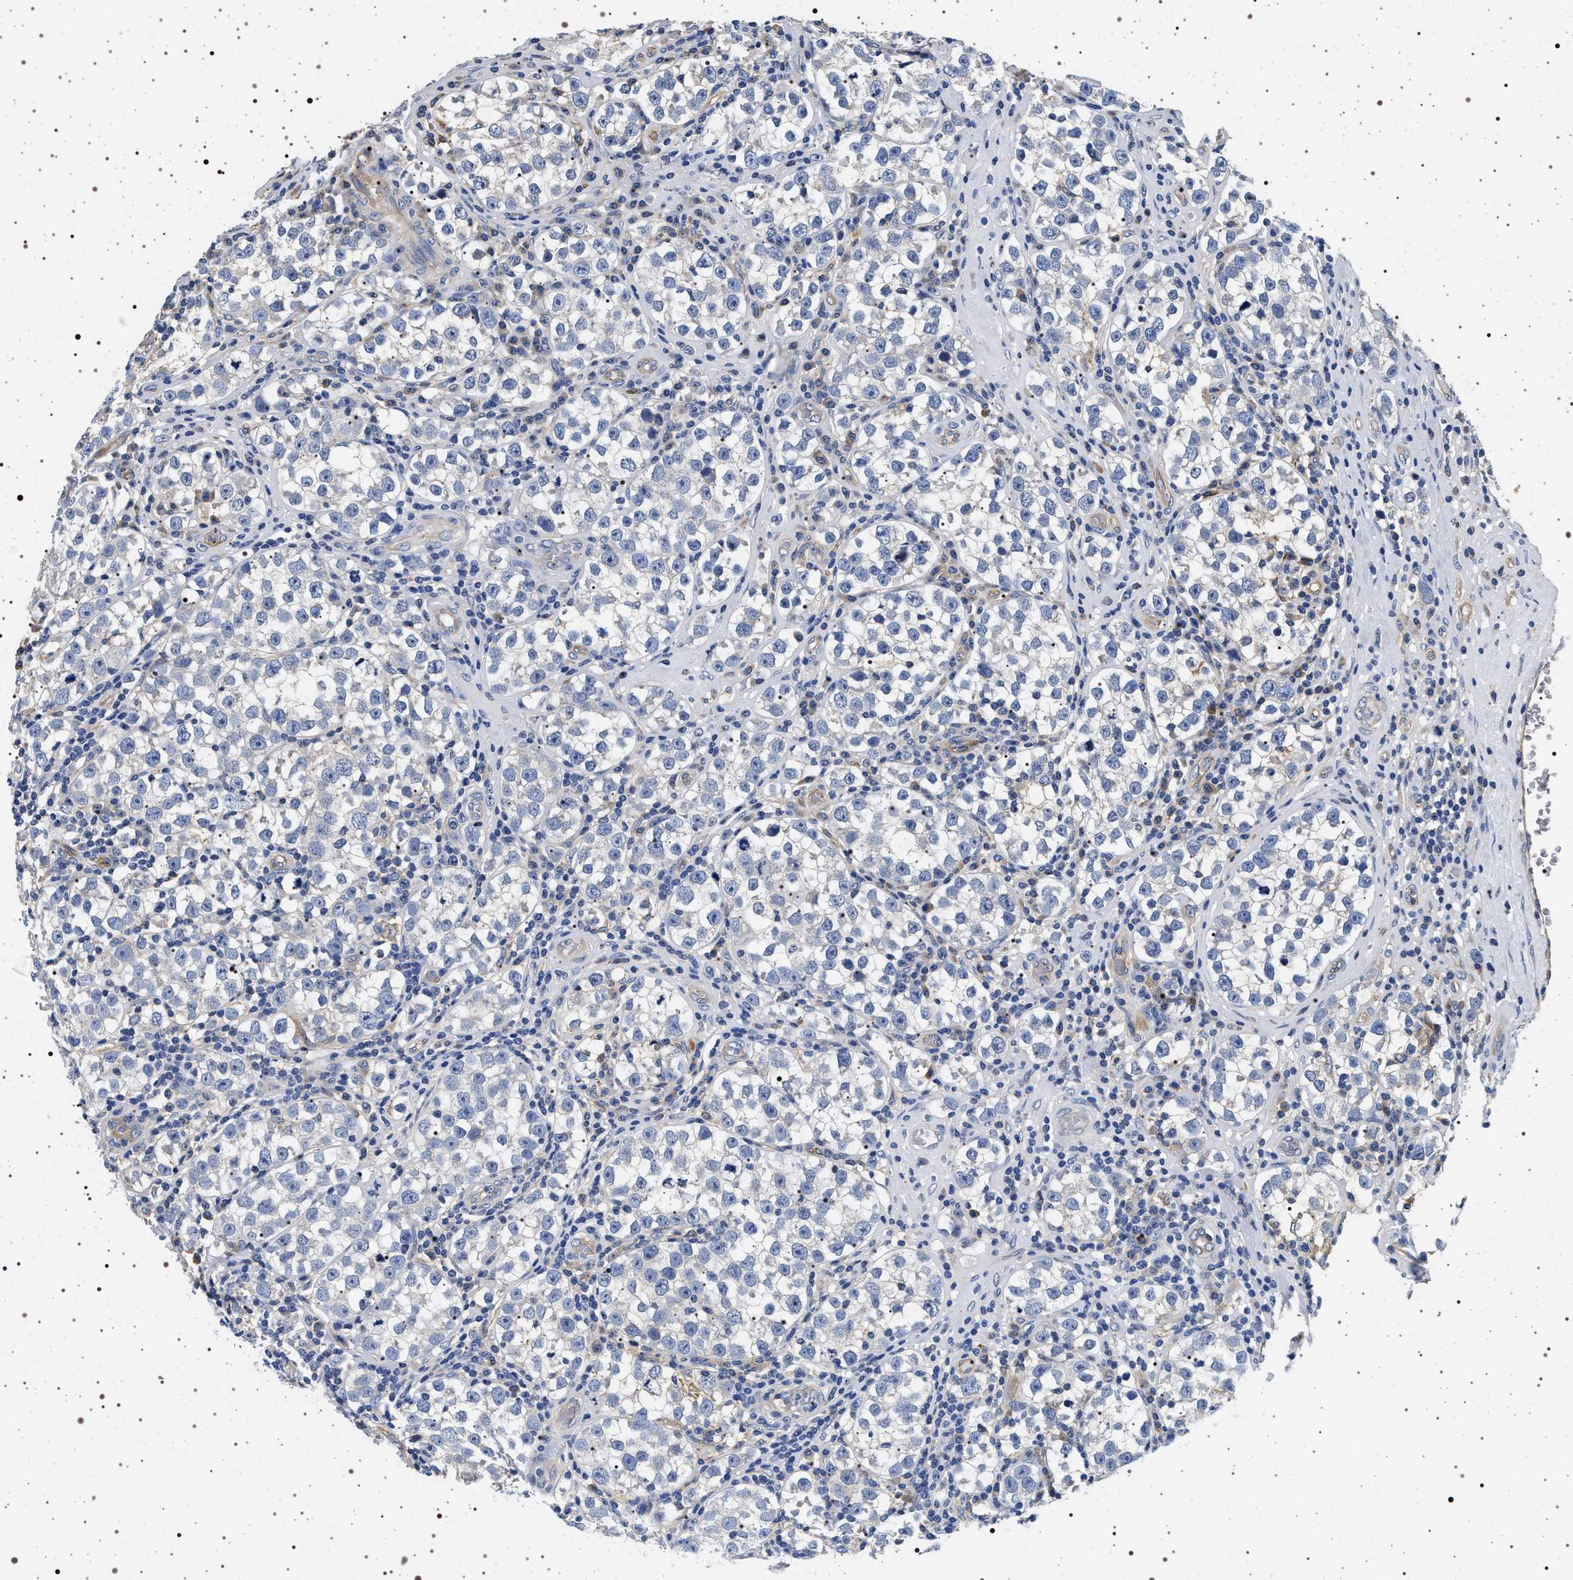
{"staining": {"intensity": "negative", "quantity": "none", "location": "none"}, "tissue": "testis cancer", "cell_type": "Tumor cells", "image_type": "cancer", "snomed": [{"axis": "morphology", "description": "Normal tissue, NOS"}, {"axis": "morphology", "description": "Seminoma, NOS"}, {"axis": "topography", "description": "Testis"}], "caption": "Tumor cells show no significant staining in testis seminoma.", "gene": "HSD17B1", "patient": {"sex": "male", "age": 43}}